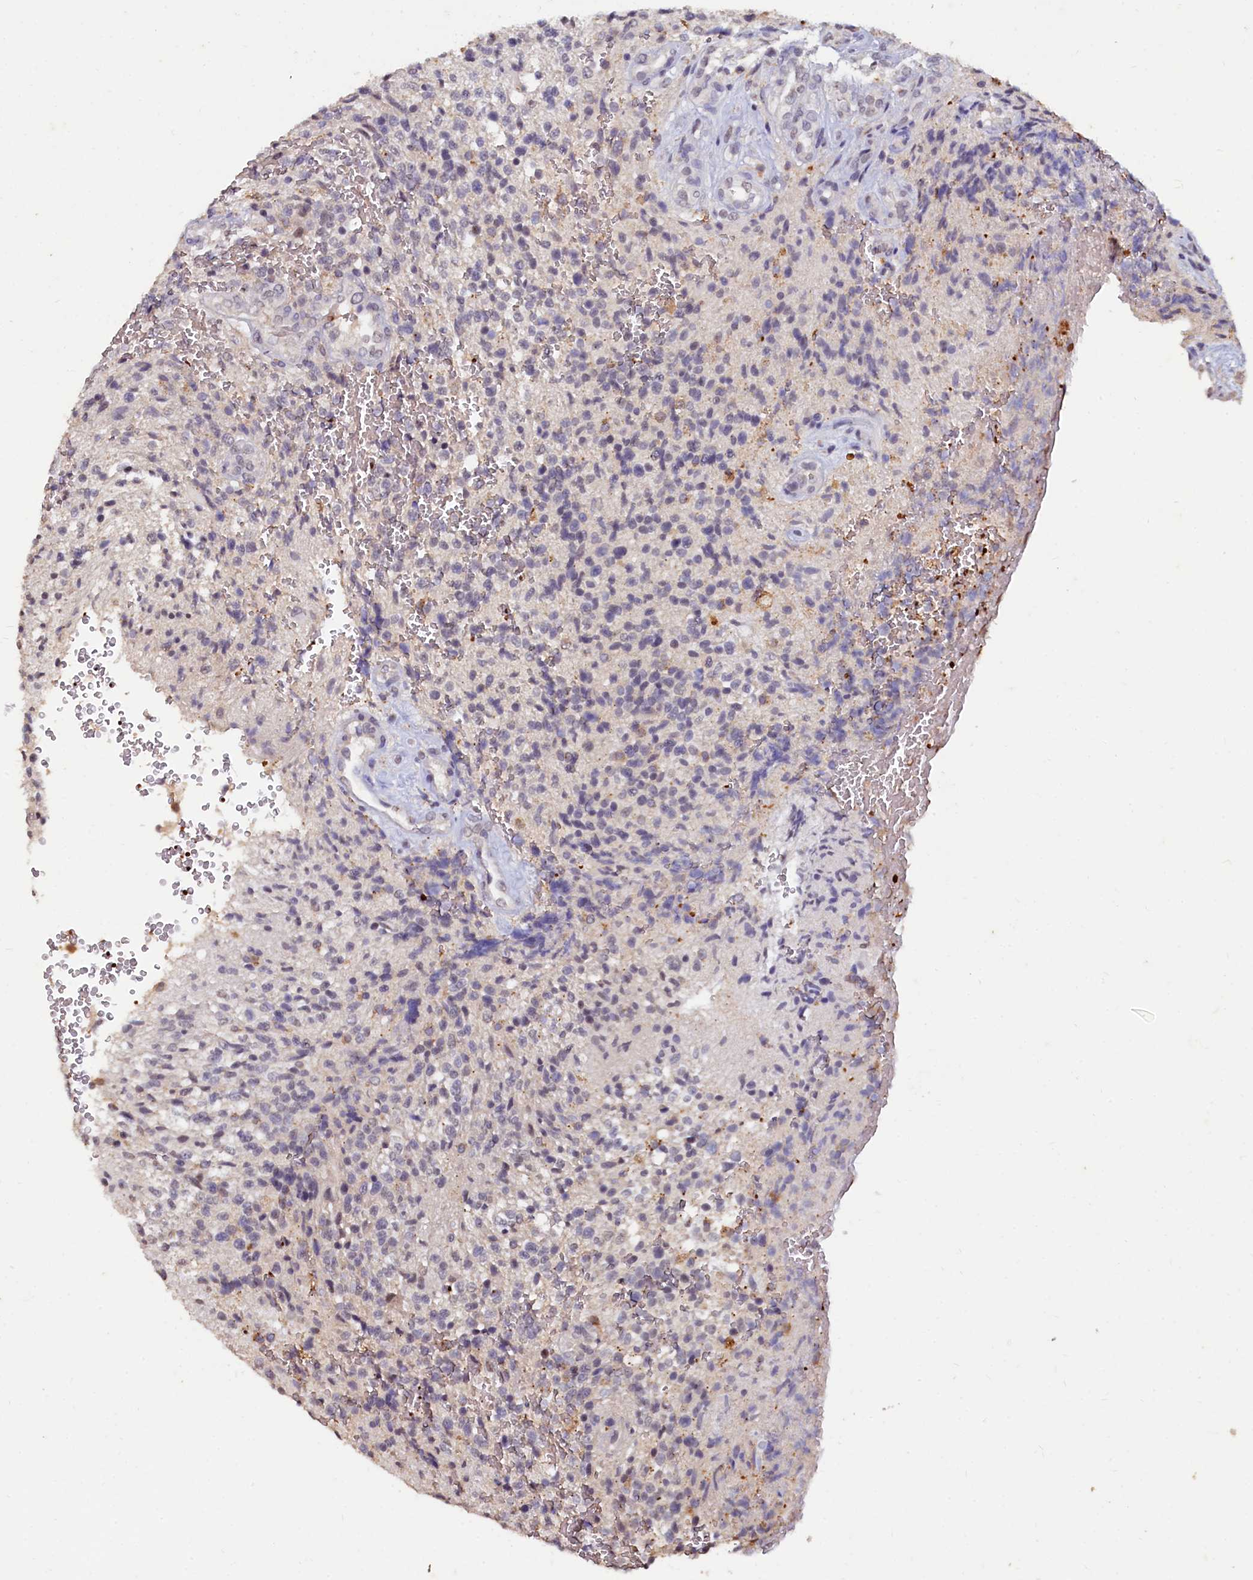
{"staining": {"intensity": "negative", "quantity": "none", "location": "none"}, "tissue": "glioma", "cell_type": "Tumor cells", "image_type": "cancer", "snomed": [{"axis": "morphology", "description": "Glioma, malignant, High grade"}, {"axis": "topography", "description": "Brain"}], "caption": "Tumor cells are negative for protein expression in human malignant glioma (high-grade). (DAB IHC, high magnification).", "gene": "CSTPP1", "patient": {"sex": "male", "age": 56}}